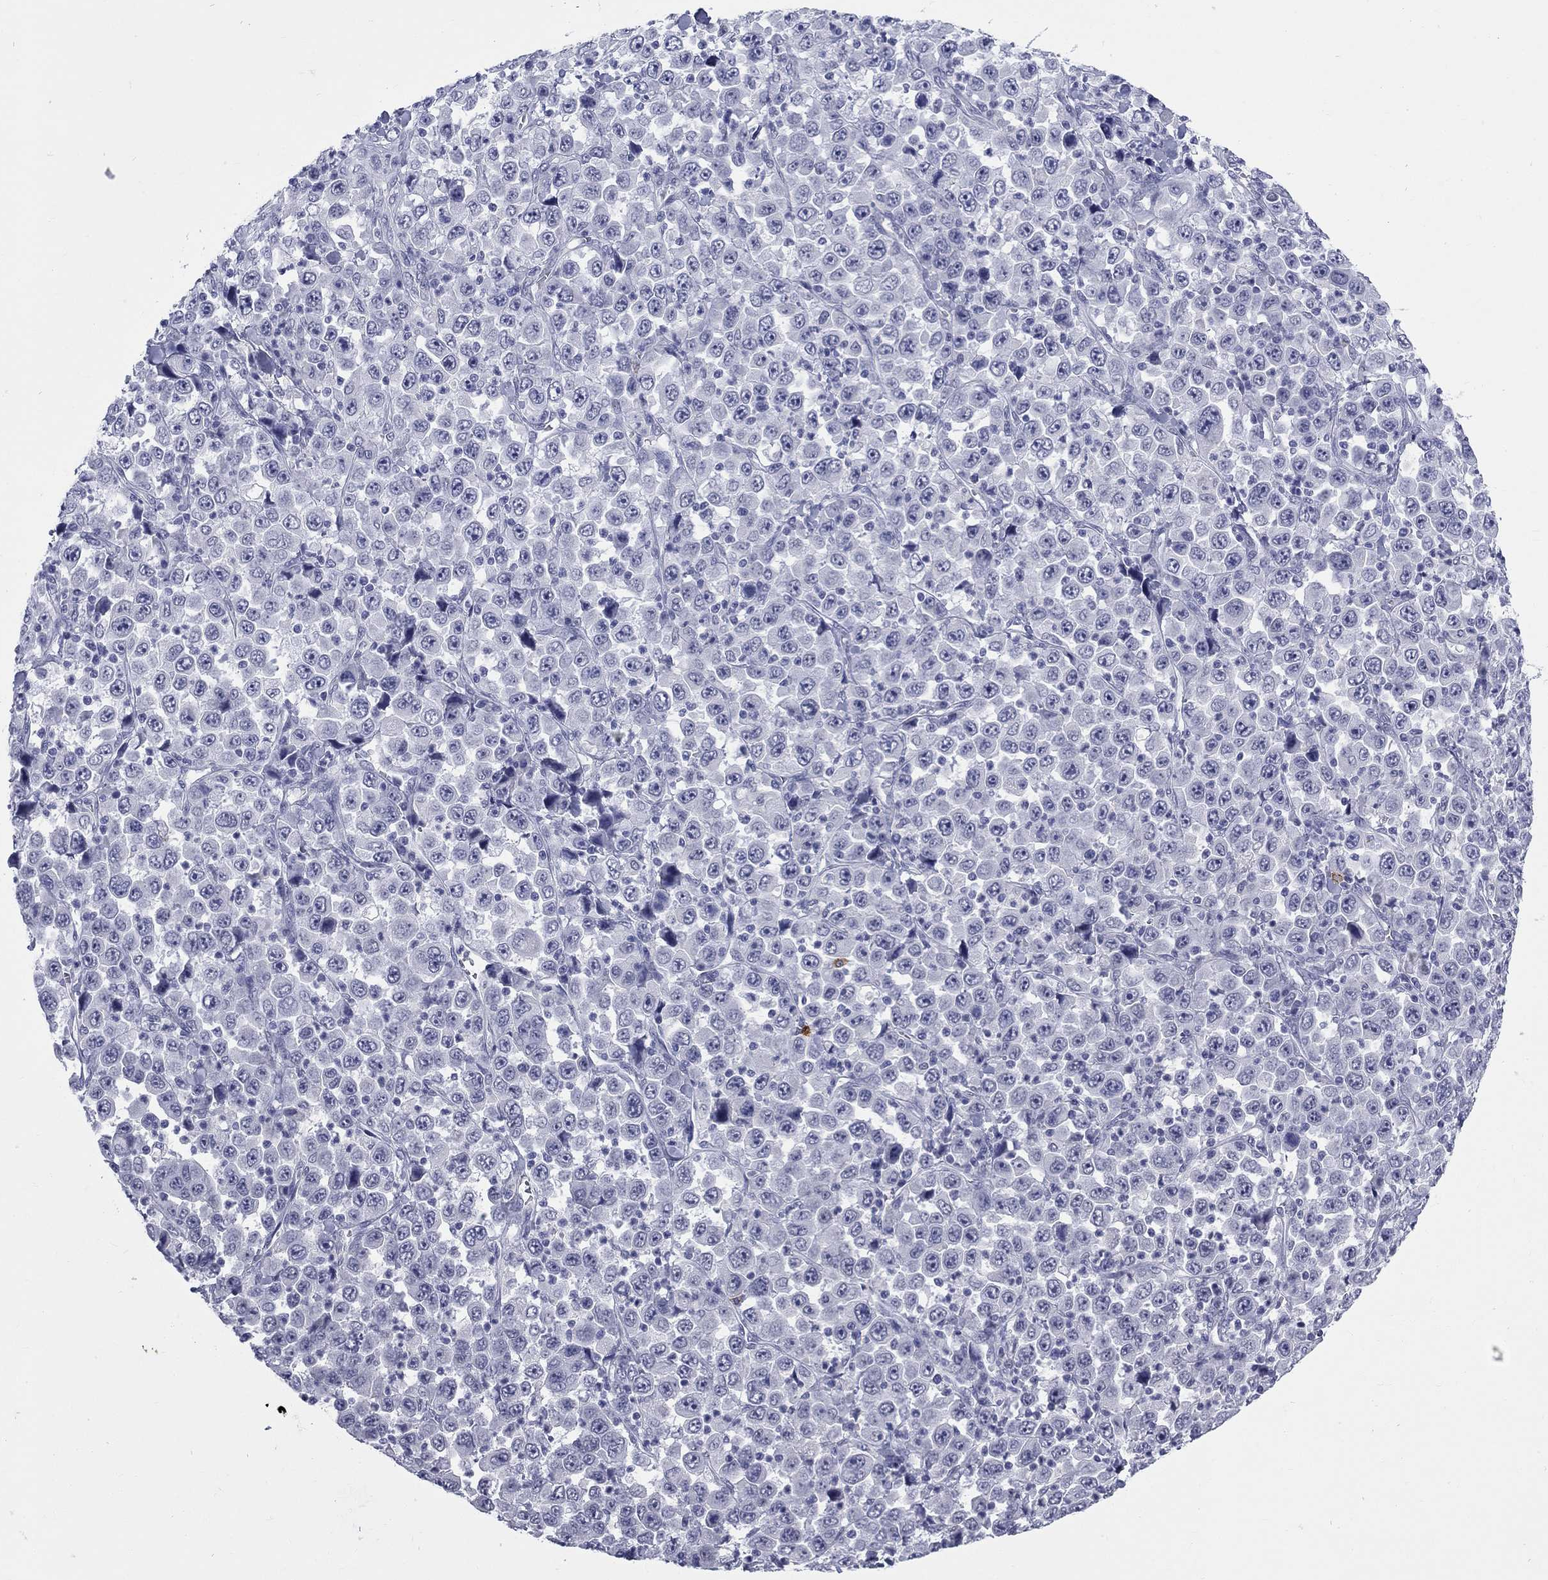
{"staining": {"intensity": "negative", "quantity": "none", "location": "none"}, "tissue": "stomach cancer", "cell_type": "Tumor cells", "image_type": "cancer", "snomed": [{"axis": "morphology", "description": "Normal tissue, NOS"}, {"axis": "morphology", "description": "Adenocarcinoma, NOS"}, {"axis": "topography", "description": "Stomach, upper"}, {"axis": "topography", "description": "Stomach"}], "caption": "Stomach adenocarcinoma was stained to show a protein in brown. There is no significant positivity in tumor cells.", "gene": "ECEL1", "patient": {"sex": "male", "age": 59}}